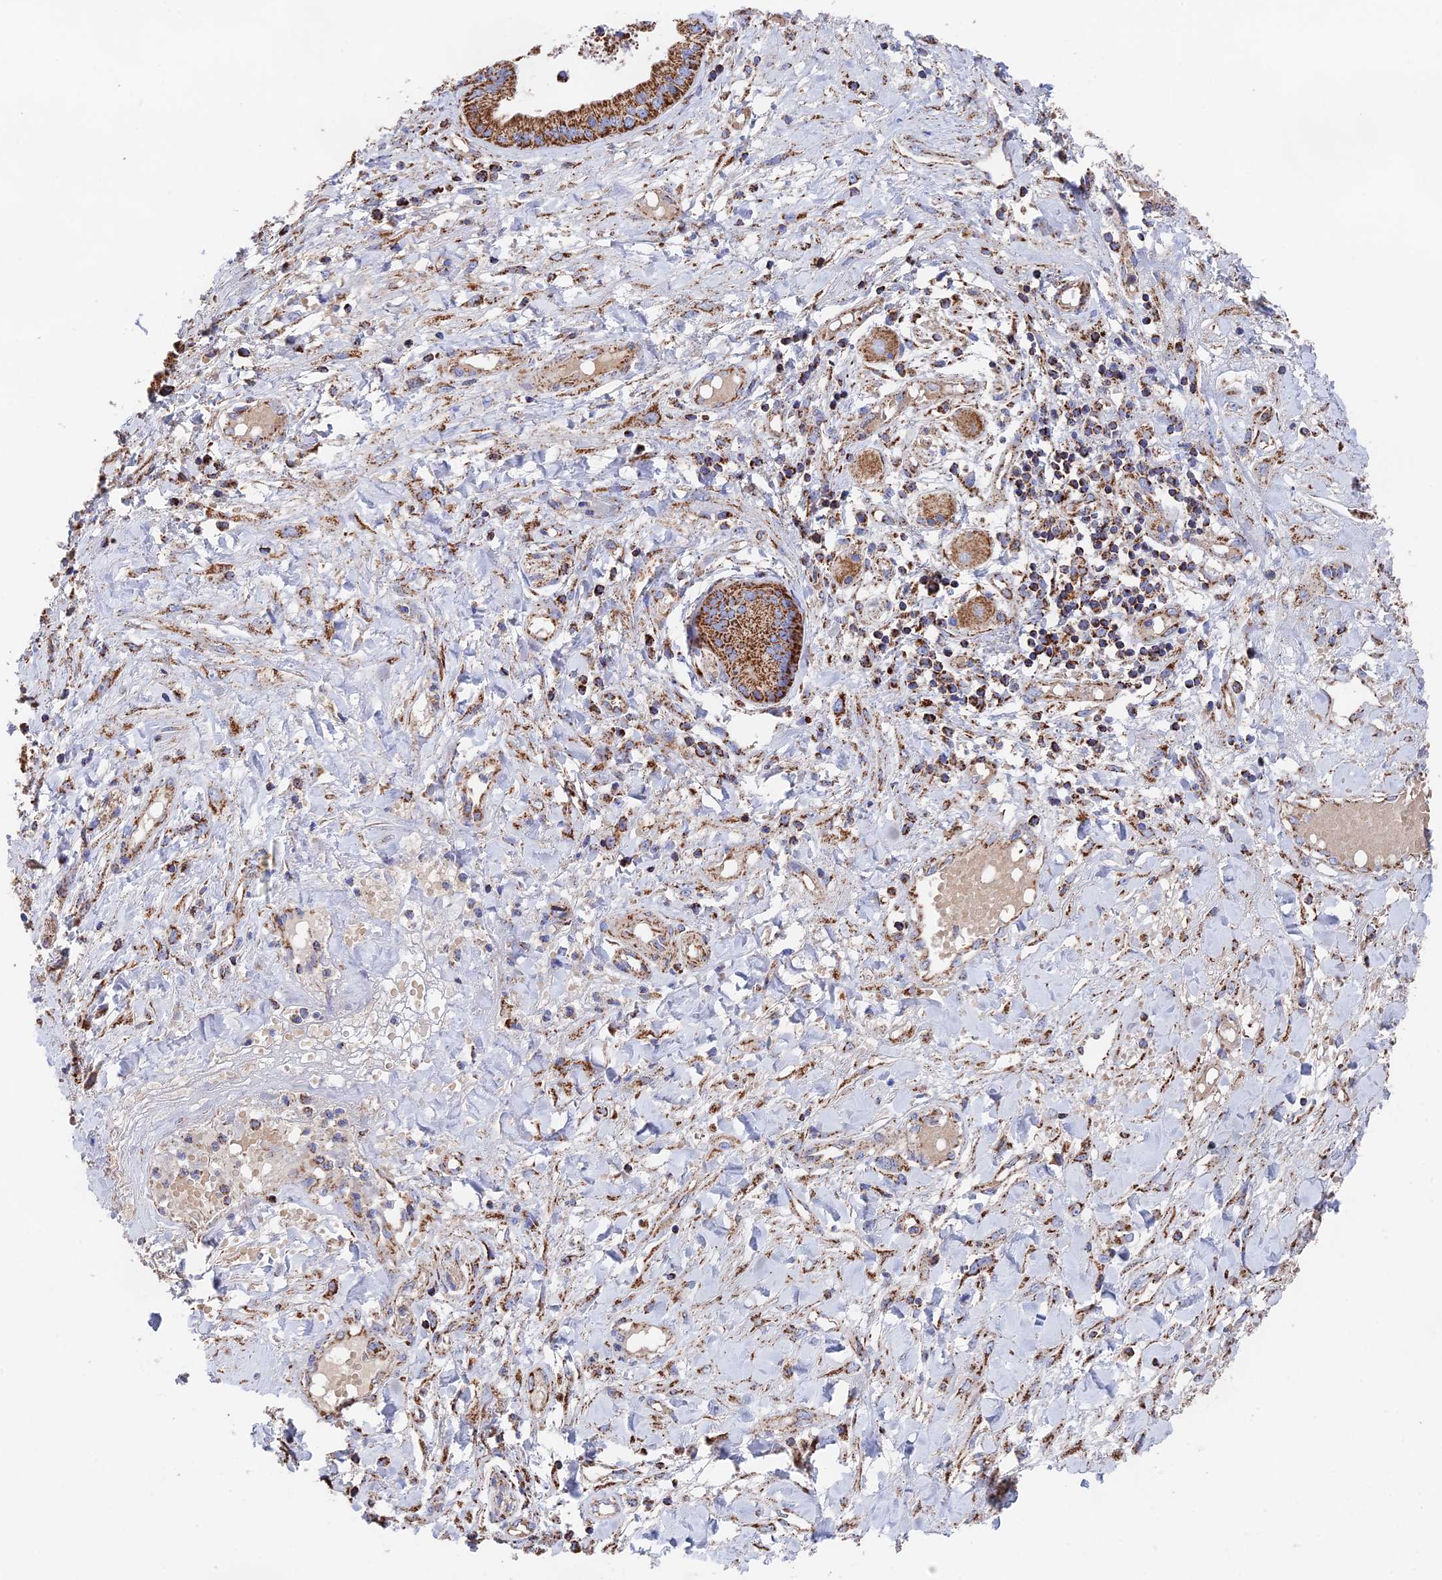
{"staining": {"intensity": "strong", "quantity": ">75%", "location": "cytoplasmic/membranous"}, "tissue": "pancreatic cancer", "cell_type": "Tumor cells", "image_type": "cancer", "snomed": [{"axis": "morphology", "description": "Adenocarcinoma, NOS"}, {"axis": "topography", "description": "Pancreas"}], "caption": "Immunohistochemical staining of human pancreatic cancer (adenocarcinoma) displays high levels of strong cytoplasmic/membranous protein positivity in approximately >75% of tumor cells. The protein of interest is shown in brown color, while the nuclei are stained blue.", "gene": "HAUS8", "patient": {"sex": "female", "age": 50}}